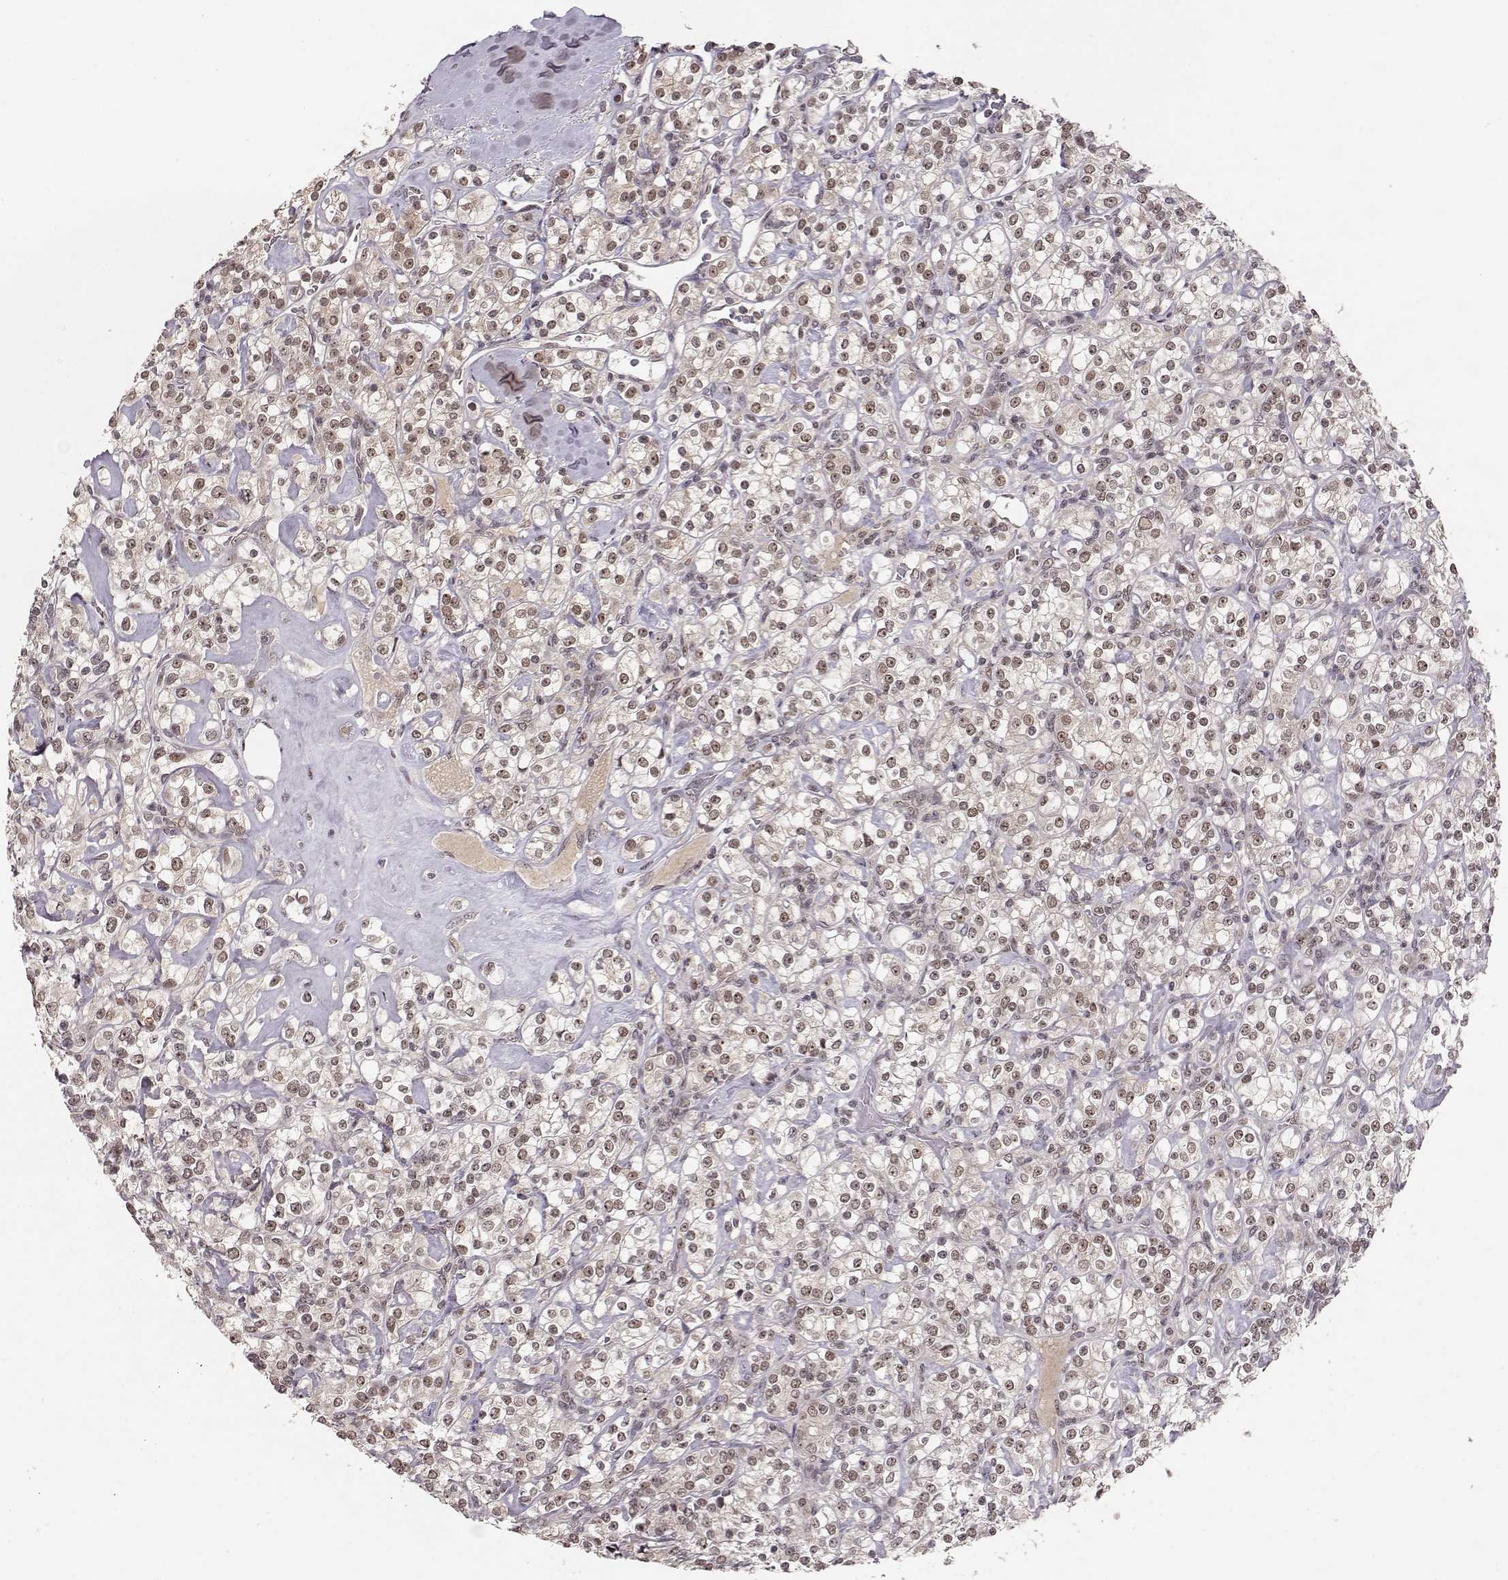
{"staining": {"intensity": "weak", "quantity": ">75%", "location": "nuclear"}, "tissue": "renal cancer", "cell_type": "Tumor cells", "image_type": "cancer", "snomed": [{"axis": "morphology", "description": "Adenocarcinoma, NOS"}, {"axis": "topography", "description": "Kidney"}], "caption": "Protein expression analysis of renal cancer (adenocarcinoma) exhibits weak nuclear staining in about >75% of tumor cells.", "gene": "CSNK2A1", "patient": {"sex": "male", "age": 77}}